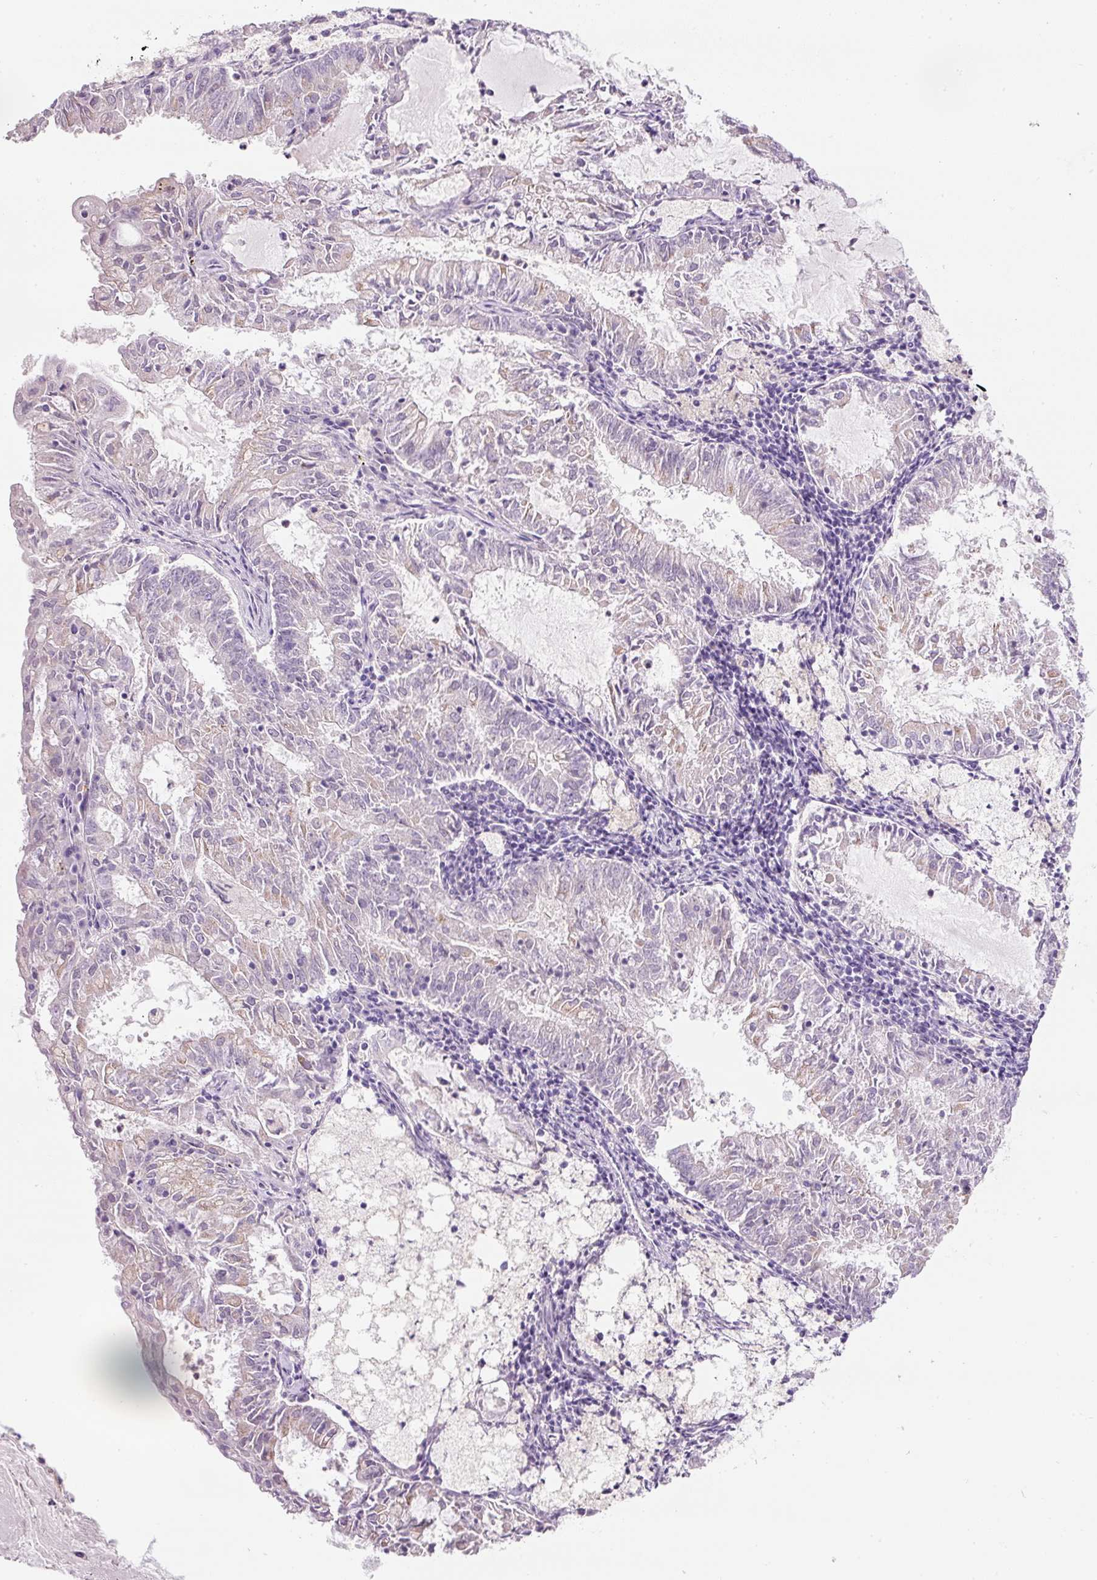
{"staining": {"intensity": "negative", "quantity": "none", "location": "none"}, "tissue": "endometrial cancer", "cell_type": "Tumor cells", "image_type": "cancer", "snomed": [{"axis": "morphology", "description": "Adenocarcinoma, NOS"}, {"axis": "topography", "description": "Endometrium"}], "caption": "Immunohistochemistry (IHC) micrograph of adenocarcinoma (endometrial) stained for a protein (brown), which exhibits no positivity in tumor cells.", "gene": "DNM1", "patient": {"sex": "female", "age": 57}}